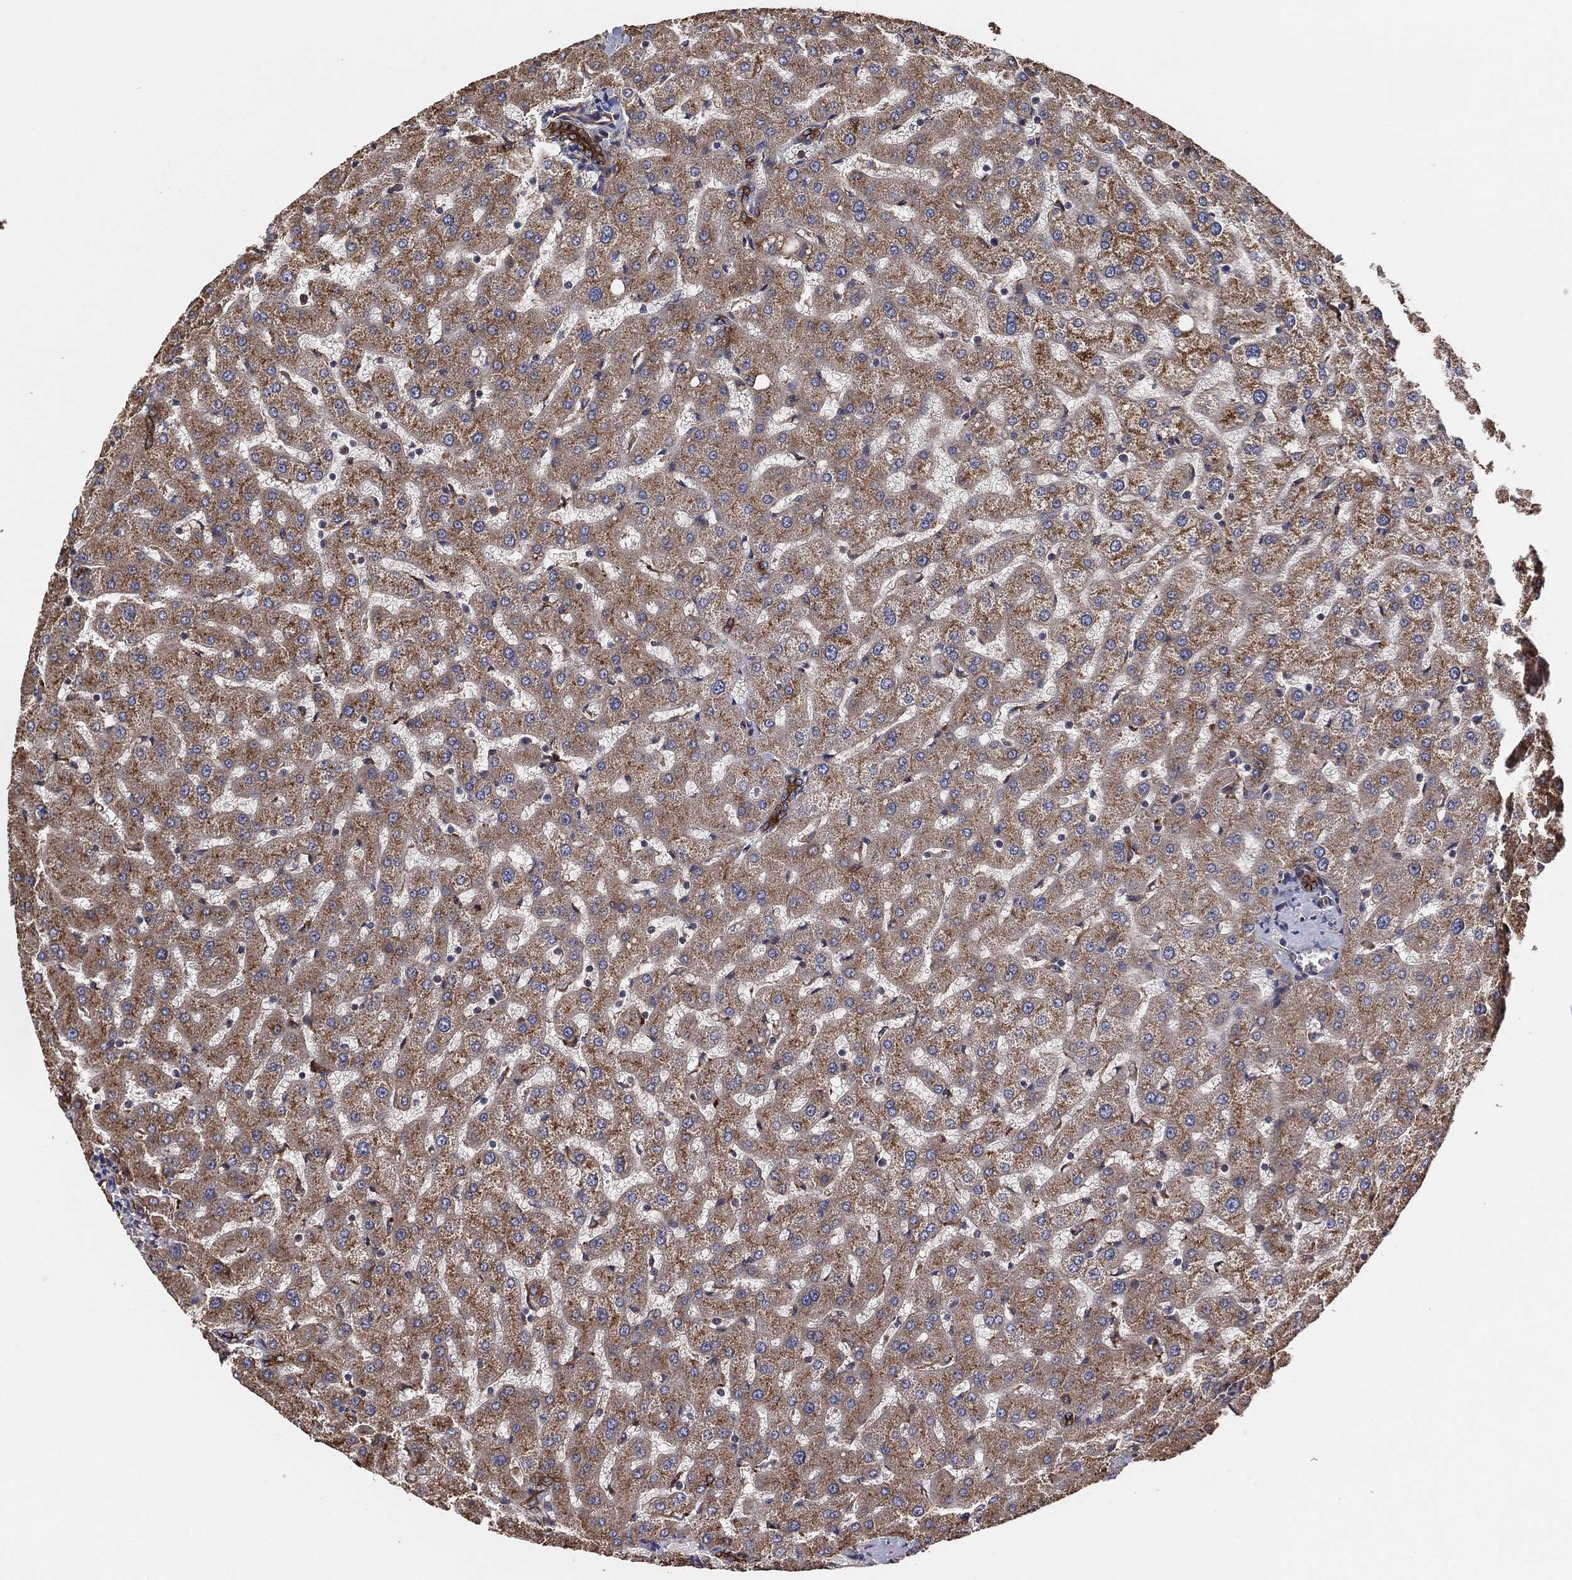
{"staining": {"intensity": "strong", "quantity": ">75%", "location": "cytoplasmic/membranous"}, "tissue": "liver", "cell_type": "Cholangiocytes", "image_type": "normal", "snomed": [{"axis": "morphology", "description": "Normal tissue, NOS"}, {"axis": "topography", "description": "Liver"}], "caption": "A high amount of strong cytoplasmic/membranous staining is identified in approximately >75% of cholangiocytes in benign liver.", "gene": "CTNNA1", "patient": {"sex": "female", "age": 50}}